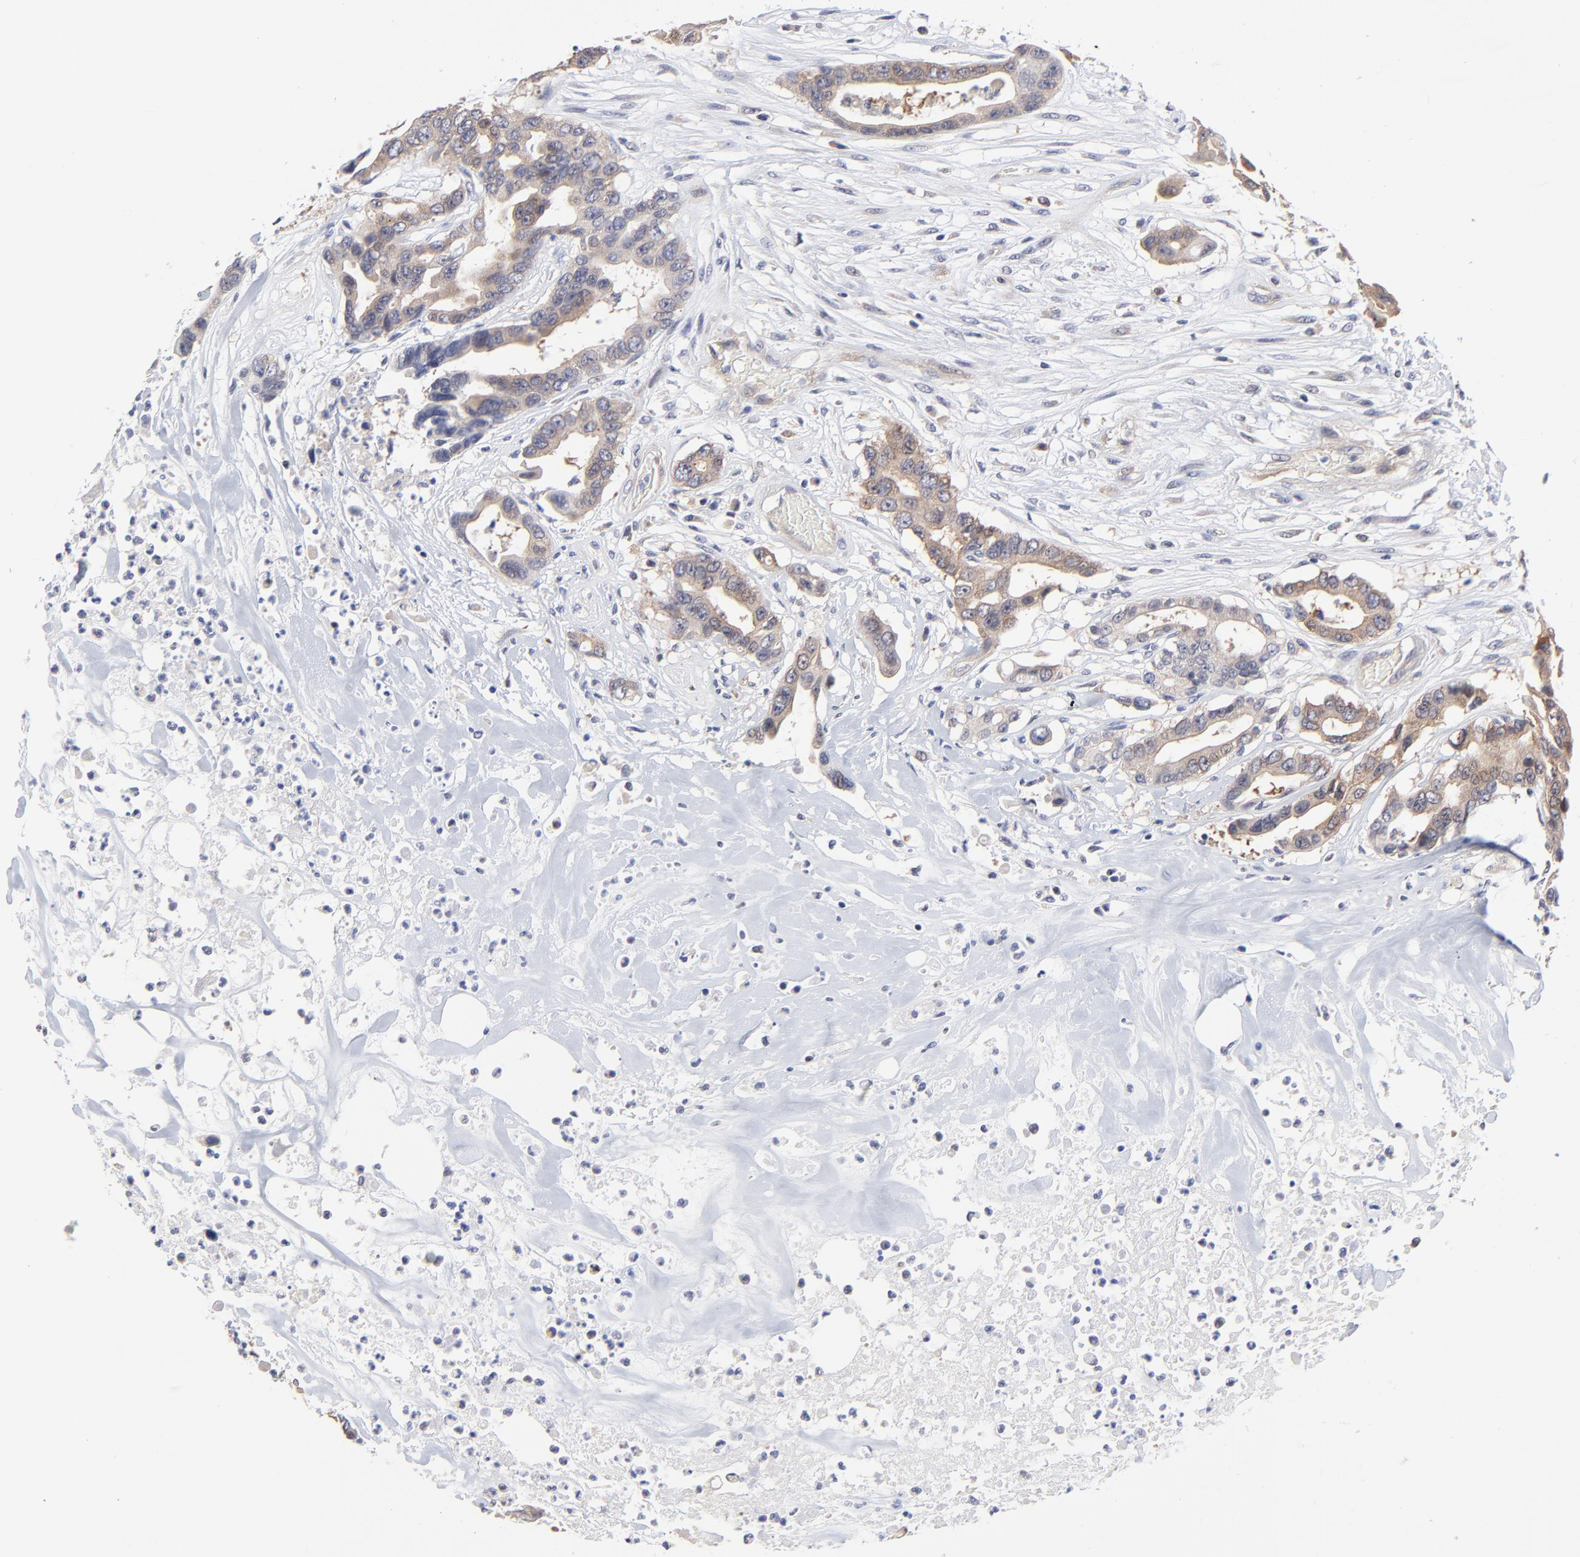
{"staining": {"intensity": "weak", "quantity": ">75%", "location": "cytoplasmic/membranous"}, "tissue": "colorectal cancer", "cell_type": "Tumor cells", "image_type": "cancer", "snomed": [{"axis": "morphology", "description": "Adenocarcinoma, NOS"}, {"axis": "topography", "description": "Colon"}], "caption": "Immunohistochemistry (IHC) of human colorectal cancer (adenocarcinoma) reveals low levels of weak cytoplasmic/membranous expression in about >75% of tumor cells.", "gene": "GART", "patient": {"sex": "female", "age": 70}}